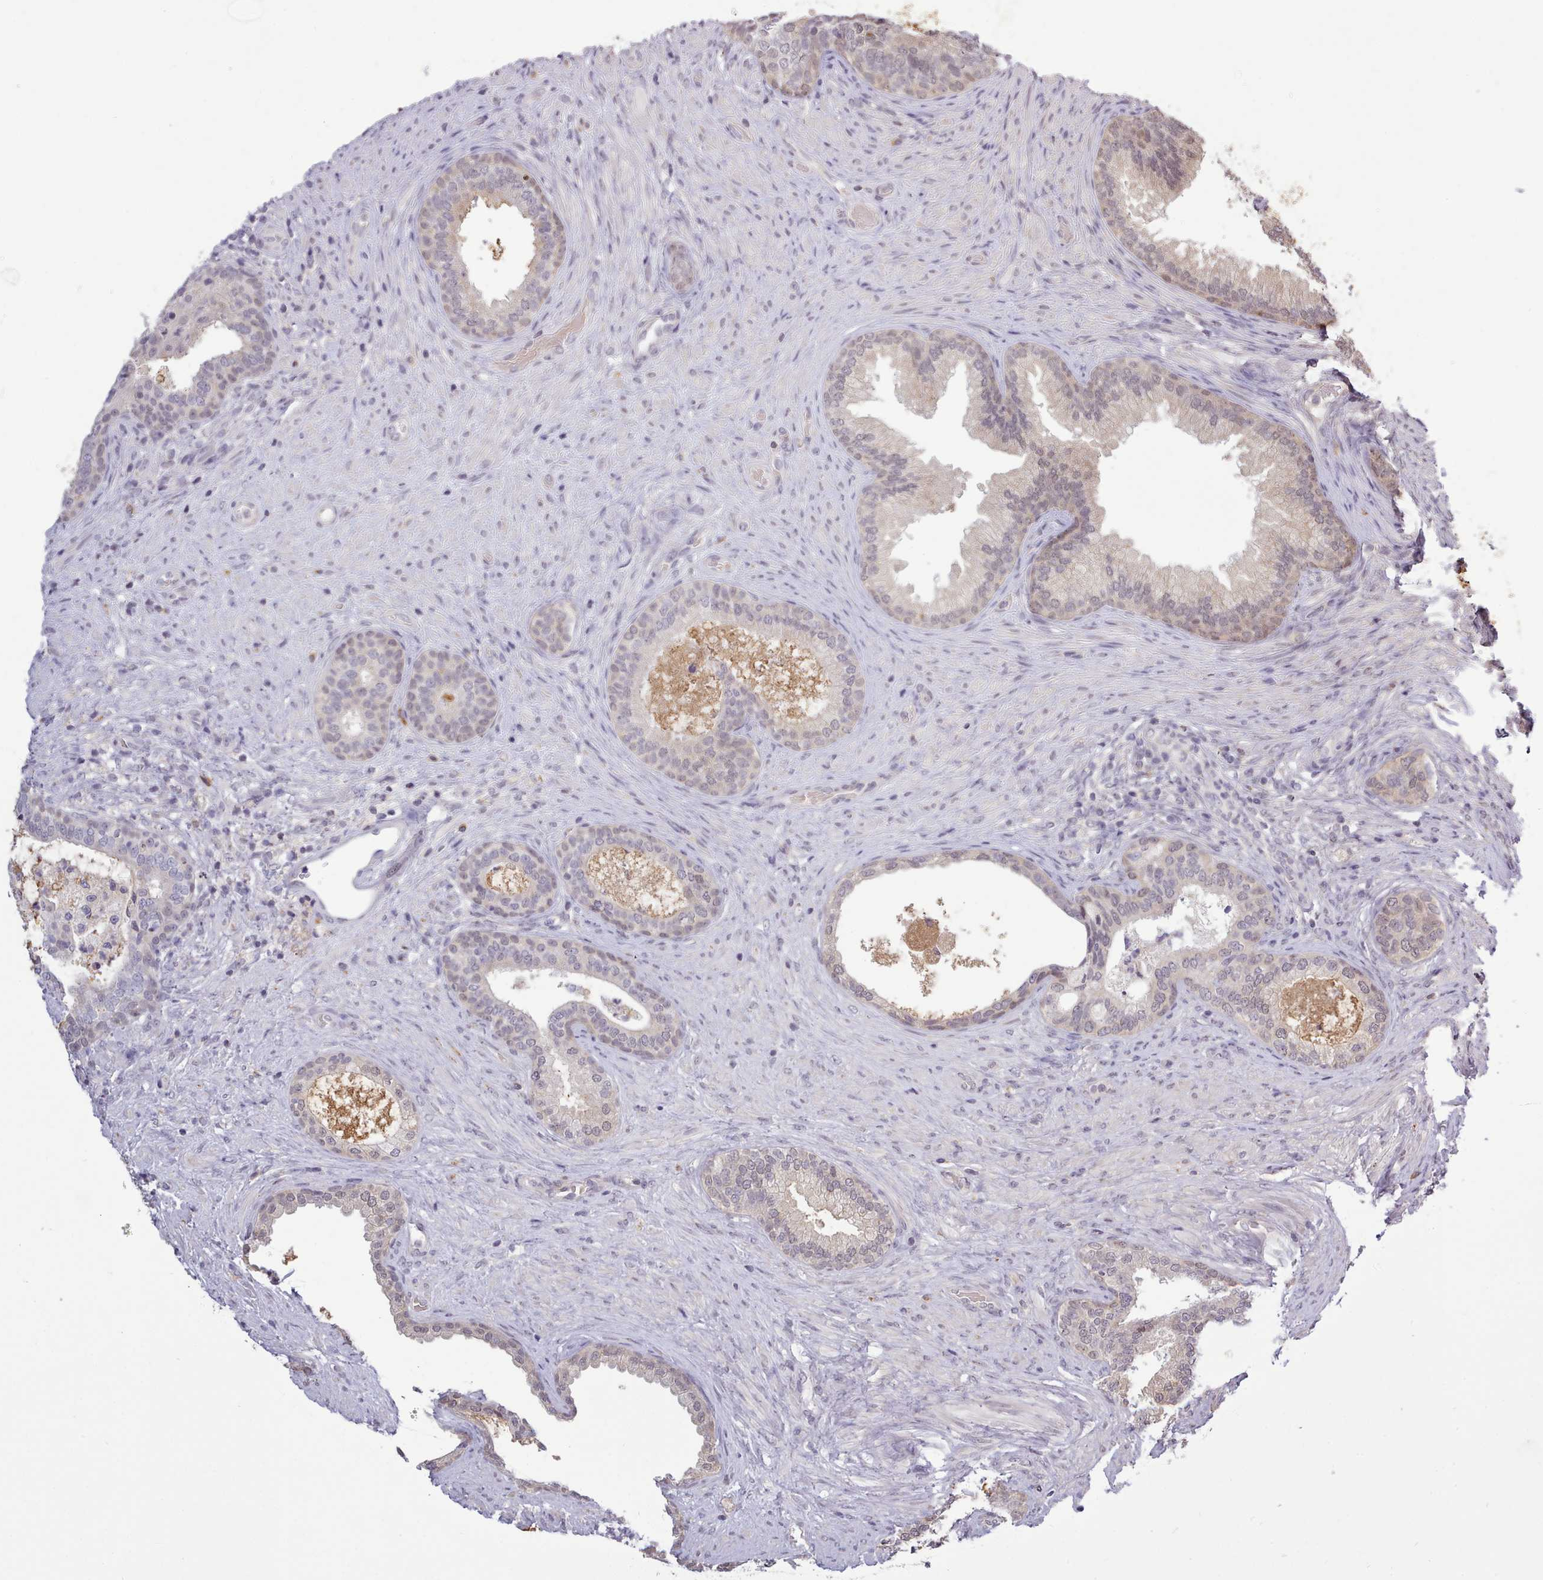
{"staining": {"intensity": "weak", "quantity": "25%-75%", "location": "nuclear"}, "tissue": "prostate", "cell_type": "Glandular cells", "image_type": "normal", "snomed": [{"axis": "morphology", "description": "Normal tissue, NOS"}, {"axis": "topography", "description": "Prostate"}], "caption": "Weak nuclear positivity for a protein is seen in about 25%-75% of glandular cells of unremarkable prostate using immunohistochemistry.", "gene": "ARL17A", "patient": {"sex": "male", "age": 76}}